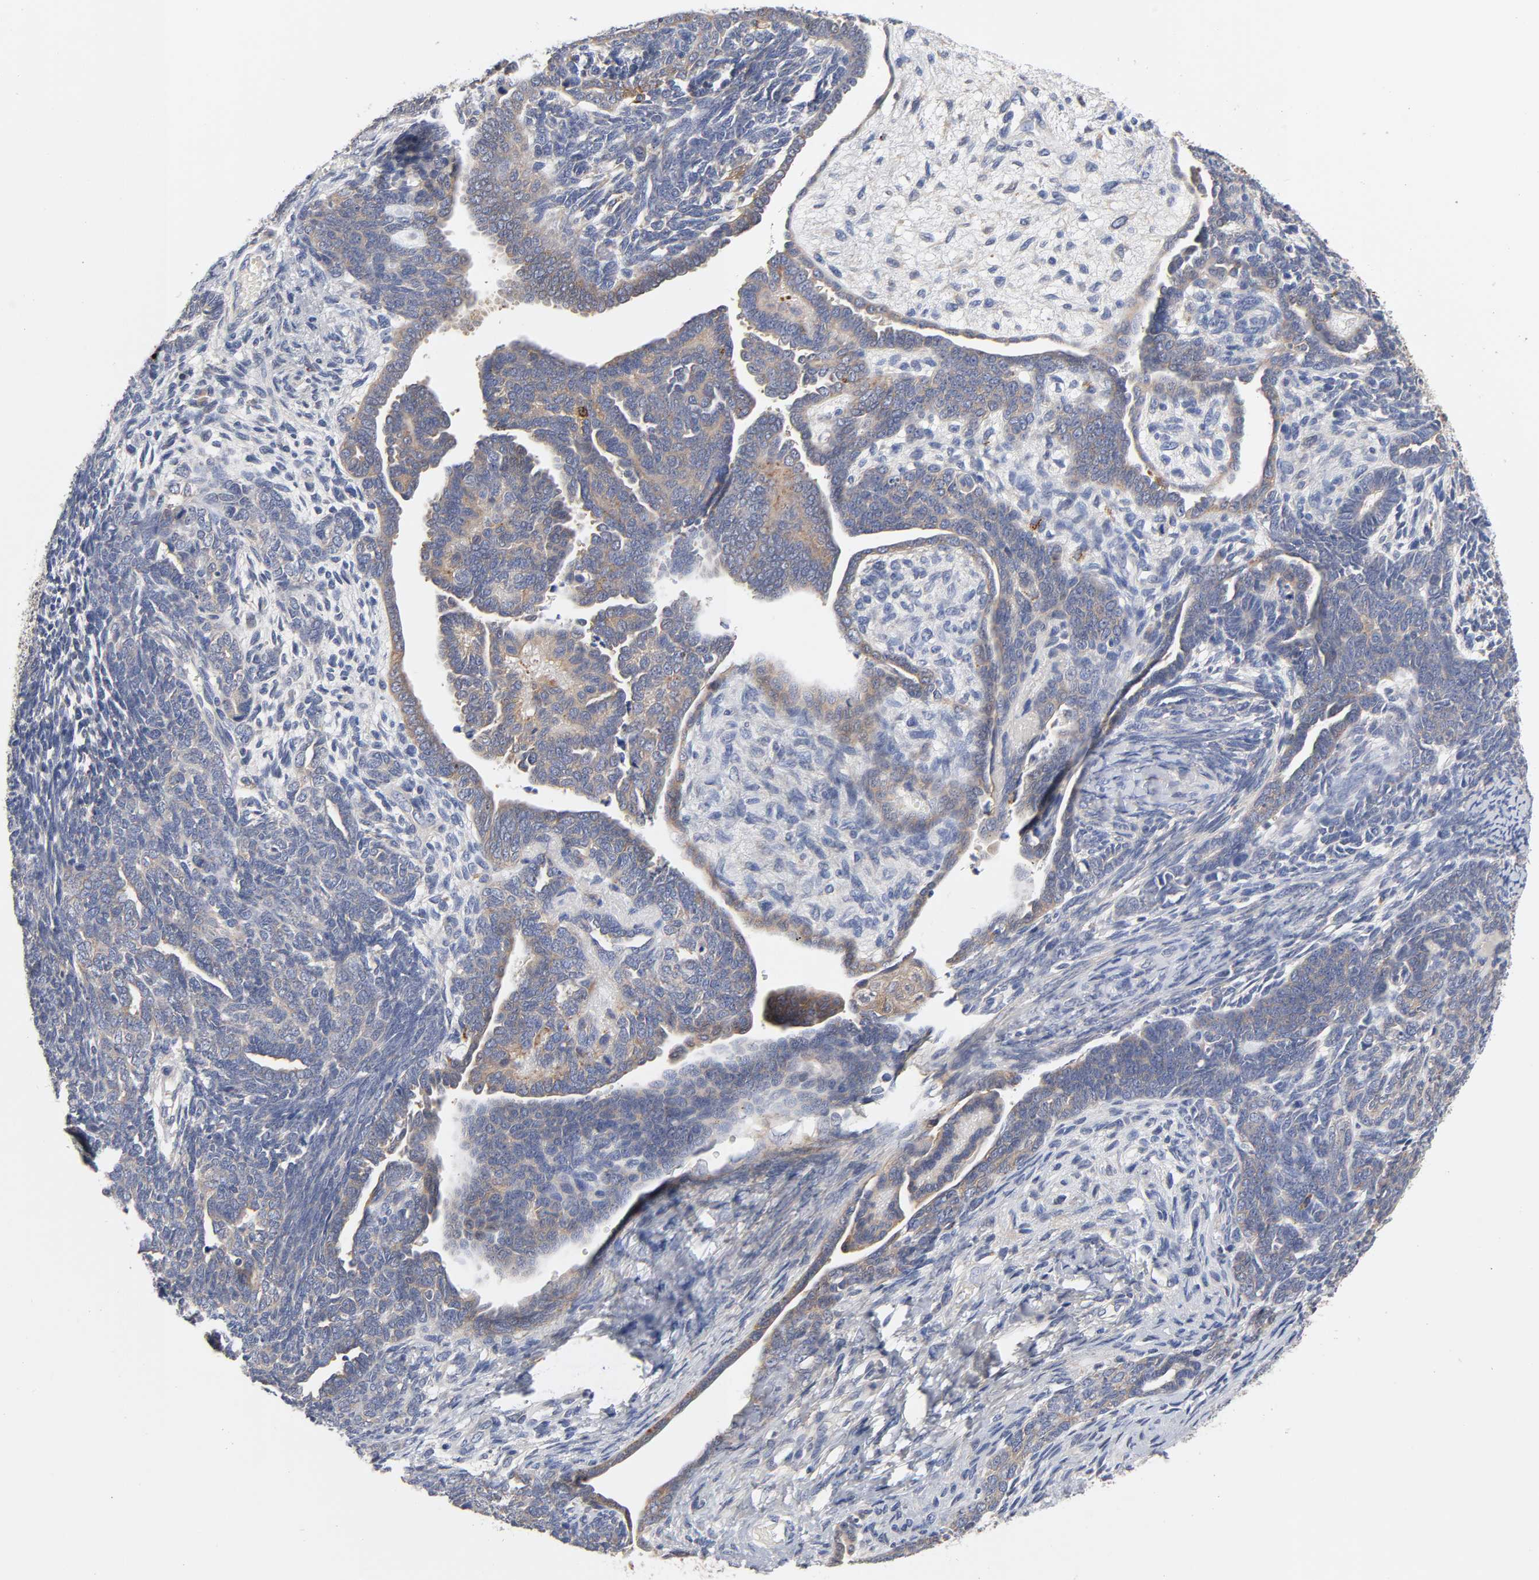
{"staining": {"intensity": "weak", "quantity": ">75%", "location": "cytoplasmic/membranous"}, "tissue": "endometrial cancer", "cell_type": "Tumor cells", "image_type": "cancer", "snomed": [{"axis": "morphology", "description": "Neoplasm, malignant, NOS"}, {"axis": "topography", "description": "Endometrium"}], "caption": "The immunohistochemical stain shows weak cytoplasmic/membranous expression in tumor cells of neoplasm (malignant) (endometrial) tissue.", "gene": "C17orf75", "patient": {"sex": "female", "age": 74}}